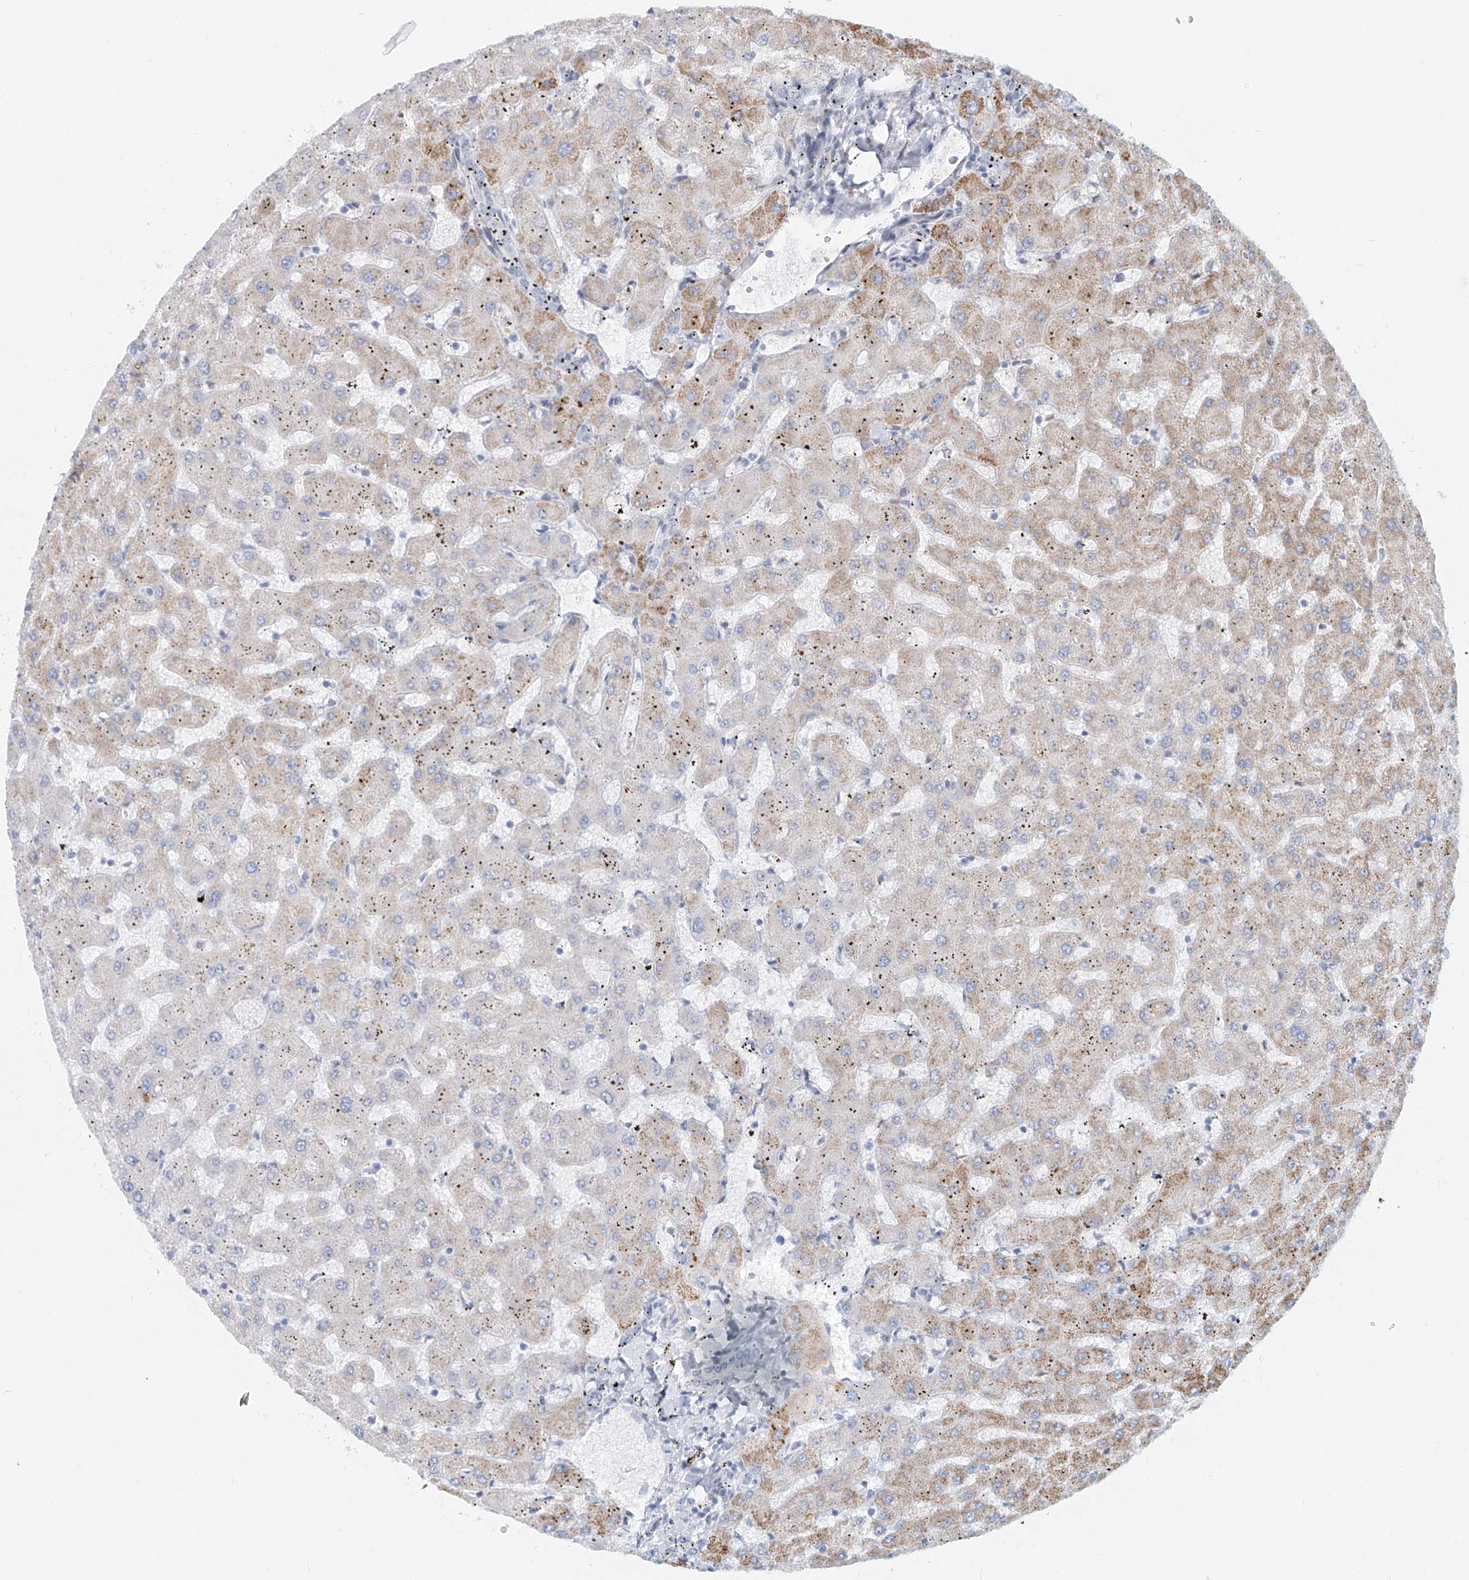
{"staining": {"intensity": "negative", "quantity": "none", "location": "none"}, "tissue": "liver", "cell_type": "Cholangiocytes", "image_type": "normal", "snomed": [{"axis": "morphology", "description": "Normal tissue, NOS"}, {"axis": "topography", "description": "Liver"}], "caption": "The micrograph demonstrates no staining of cholangiocytes in benign liver. (Stains: DAB immunohistochemistry (IHC) with hematoxylin counter stain, Microscopy: brightfield microscopy at high magnification).", "gene": "SASH1", "patient": {"sex": "female", "age": 63}}